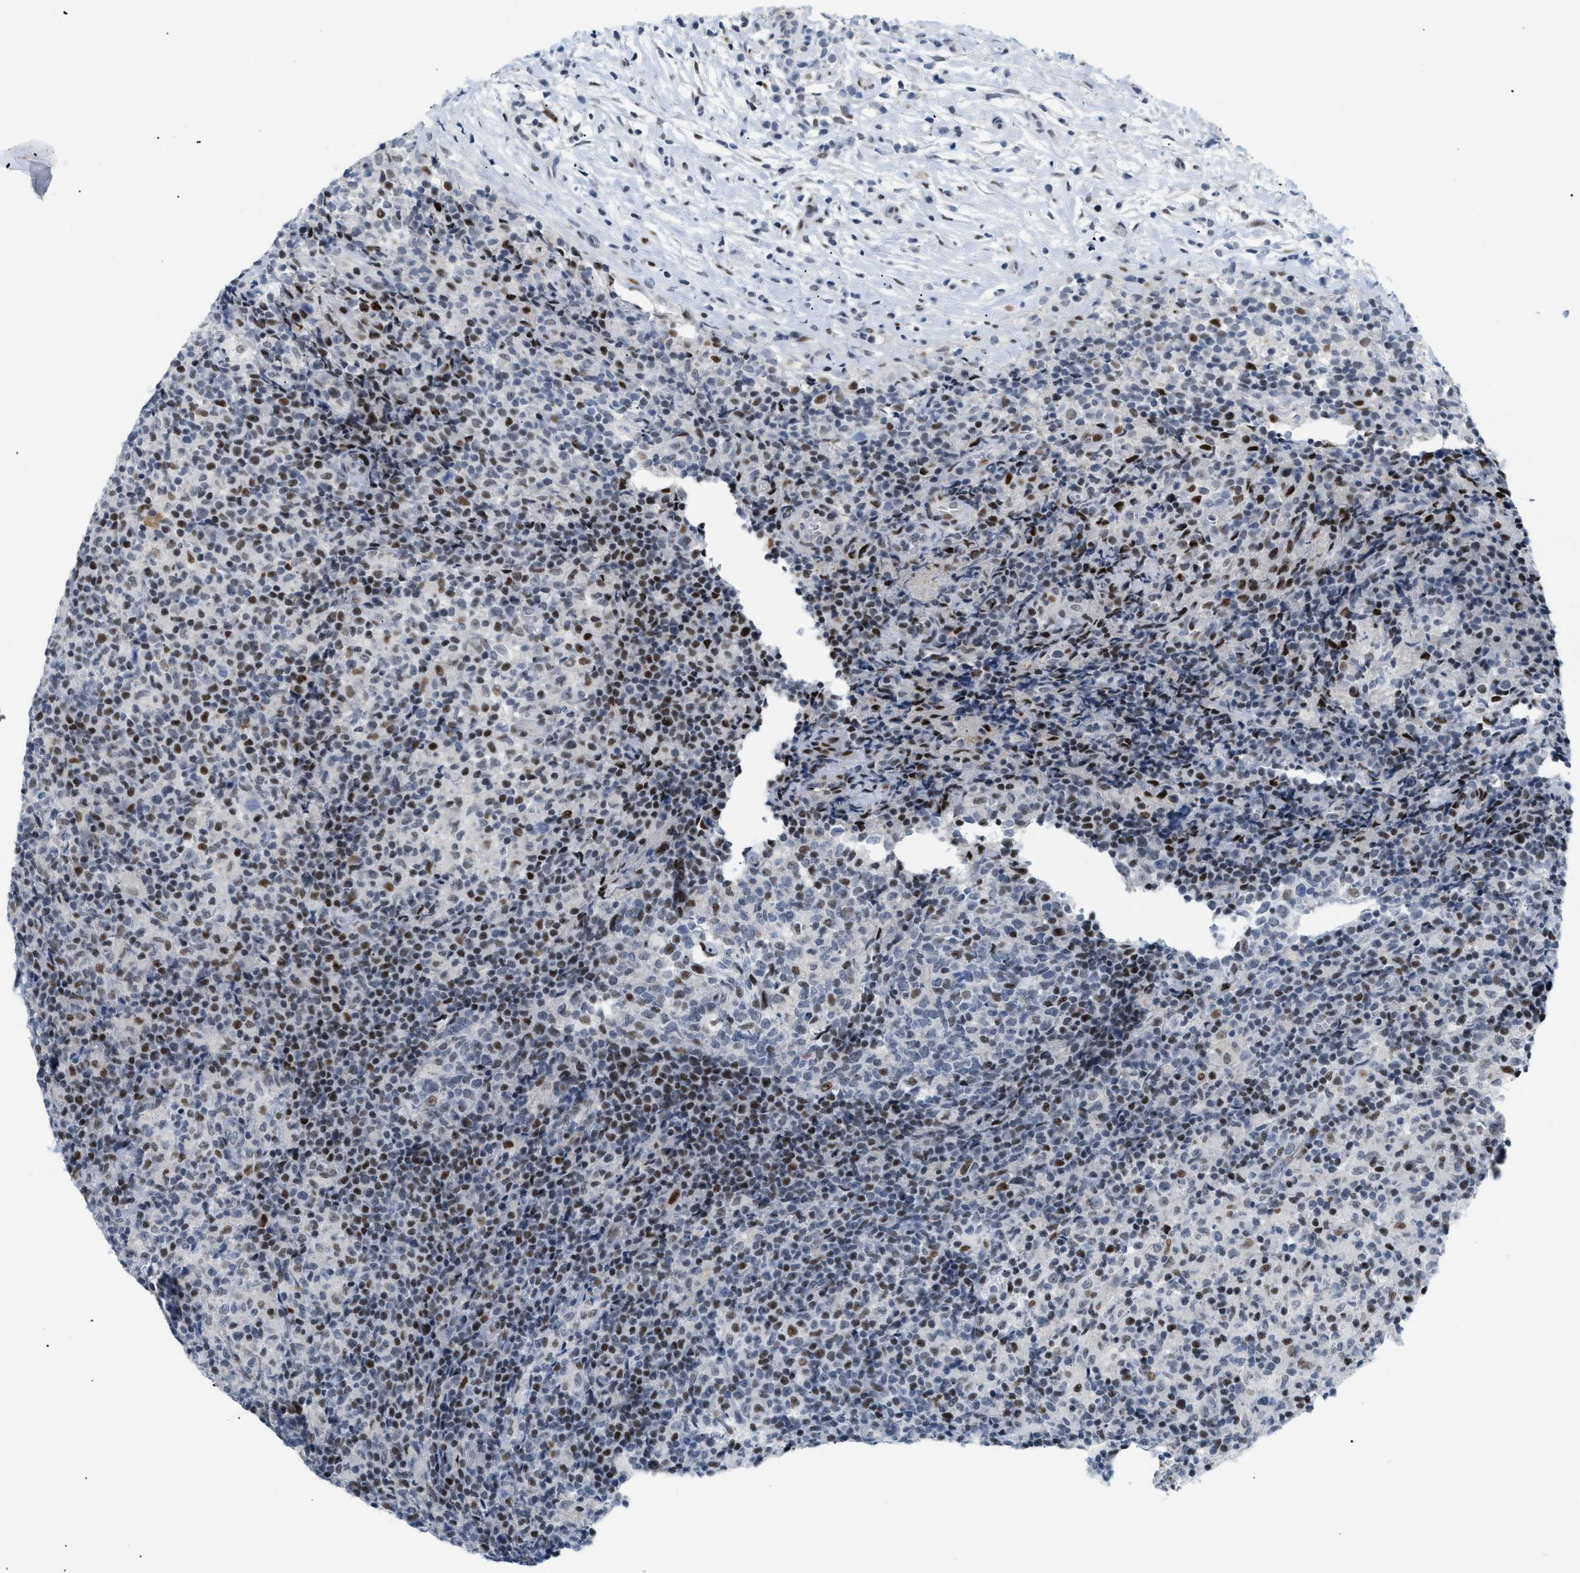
{"staining": {"intensity": "moderate", "quantity": "25%-75%", "location": "nuclear"}, "tissue": "lymph node", "cell_type": "Non-germinal center cells", "image_type": "normal", "snomed": [{"axis": "morphology", "description": "Normal tissue, NOS"}, {"axis": "morphology", "description": "Inflammation, NOS"}, {"axis": "topography", "description": "Lymph node"}], "caption": "About 25%-75% of non-germinal center cells in unremarkable lymph node exhibit moderate nuclear protein staining as visualized by brown immunohistochemical staining.", "gene": "MED1", "patient": {"sex": "male", "age": 55}}